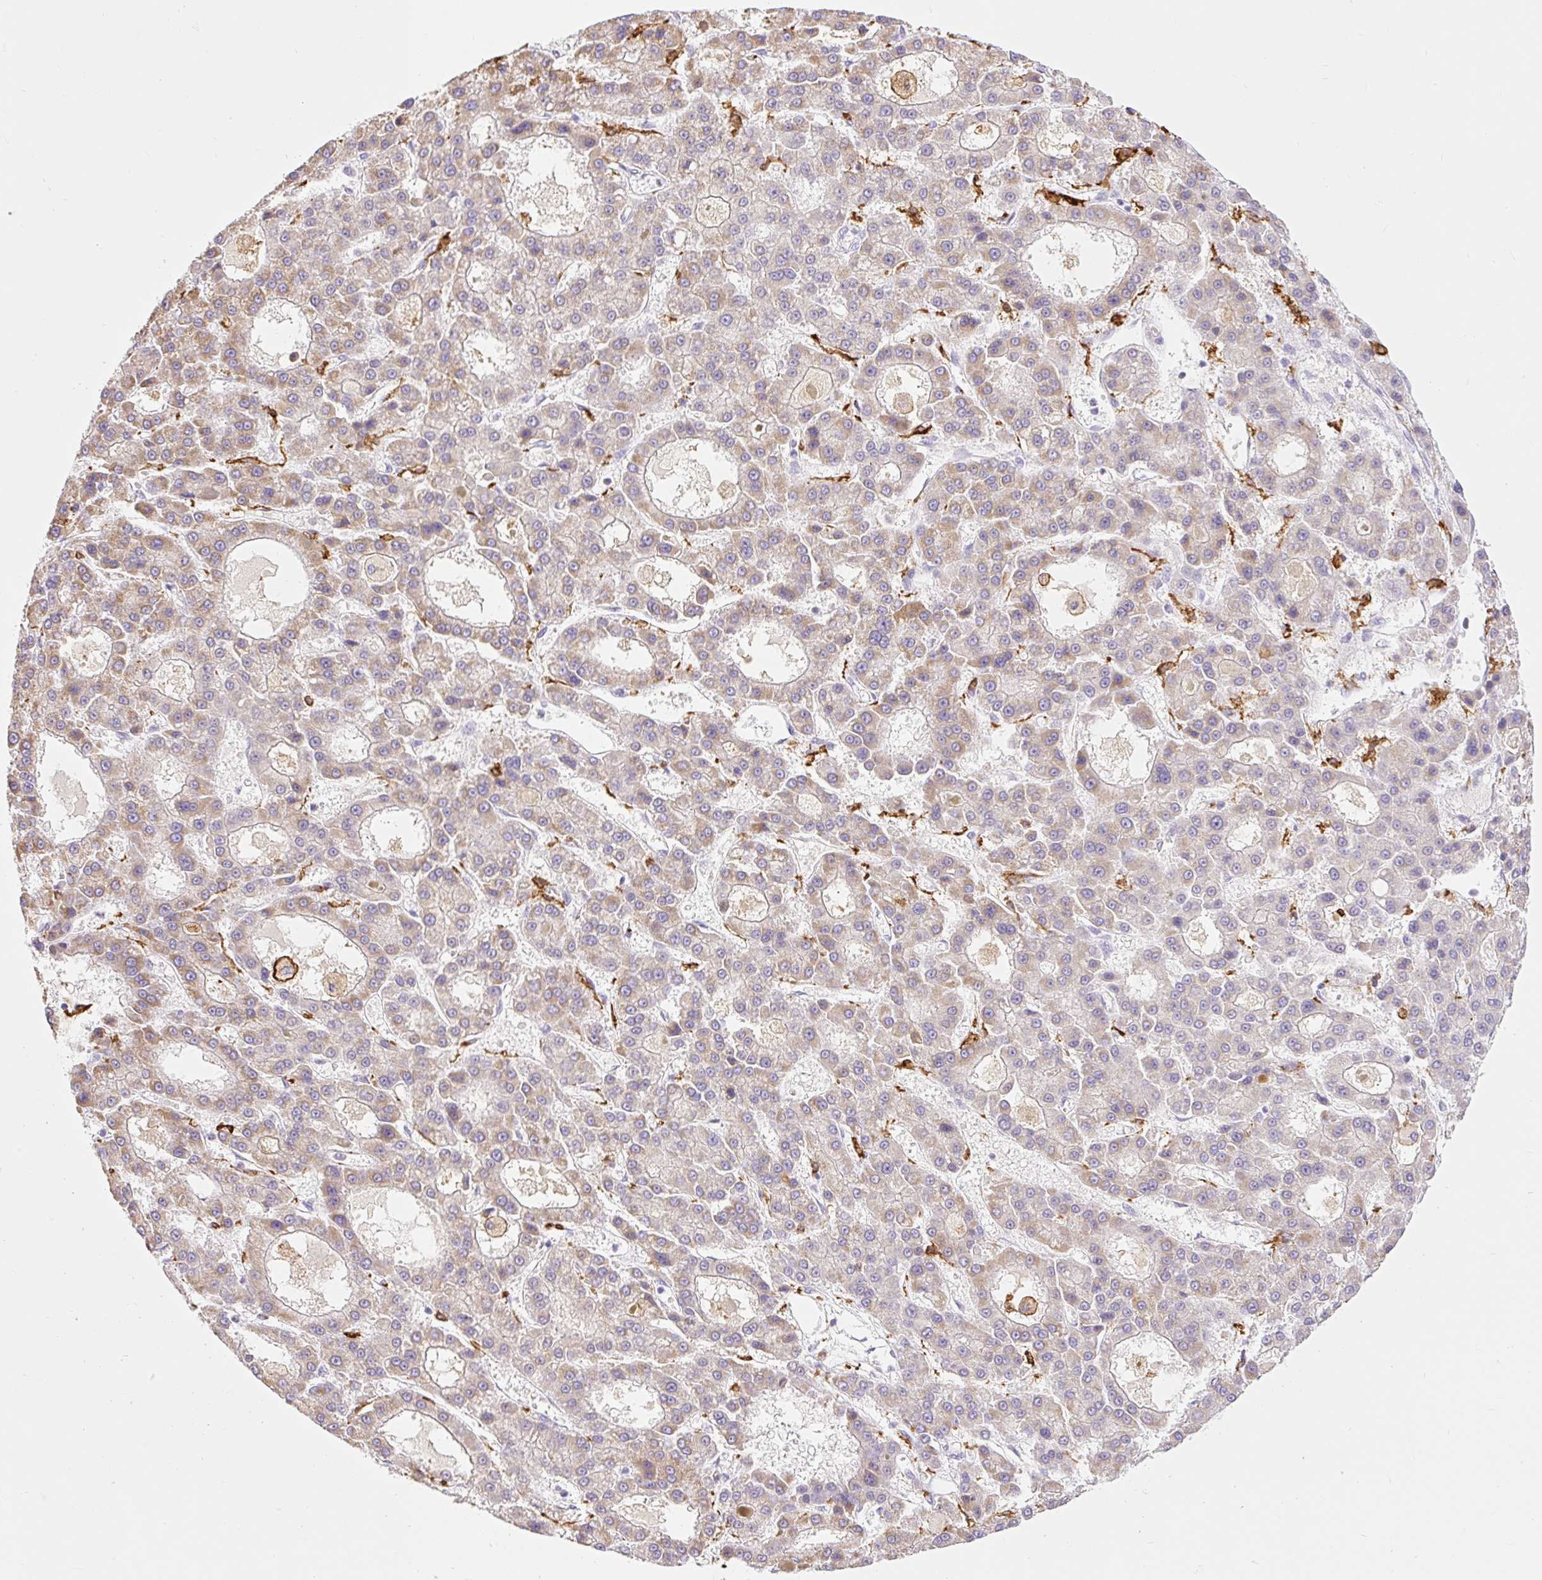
{"staining": {"intensity": "weak", "quantity": ">75%", "location": "cytoplasmic/membranous"}, "tissue": "liver cancer", "cell_type": "Tumor cells", "image_type": "cancer", "snomed": [{"axis": "morphology", "description": "Carcinoma, Hepatocellular, NOS"}, {"axis": "topography", "description": "Liver"}], "caption": "Protein expression analysis of human liver hepatocellular carcinoma reveals weak cytoplasmic/membranous expression in about >75% of tumor cells.", "gene": "SIGLEC1", "patient": {"sex": "male", "age": 70}}